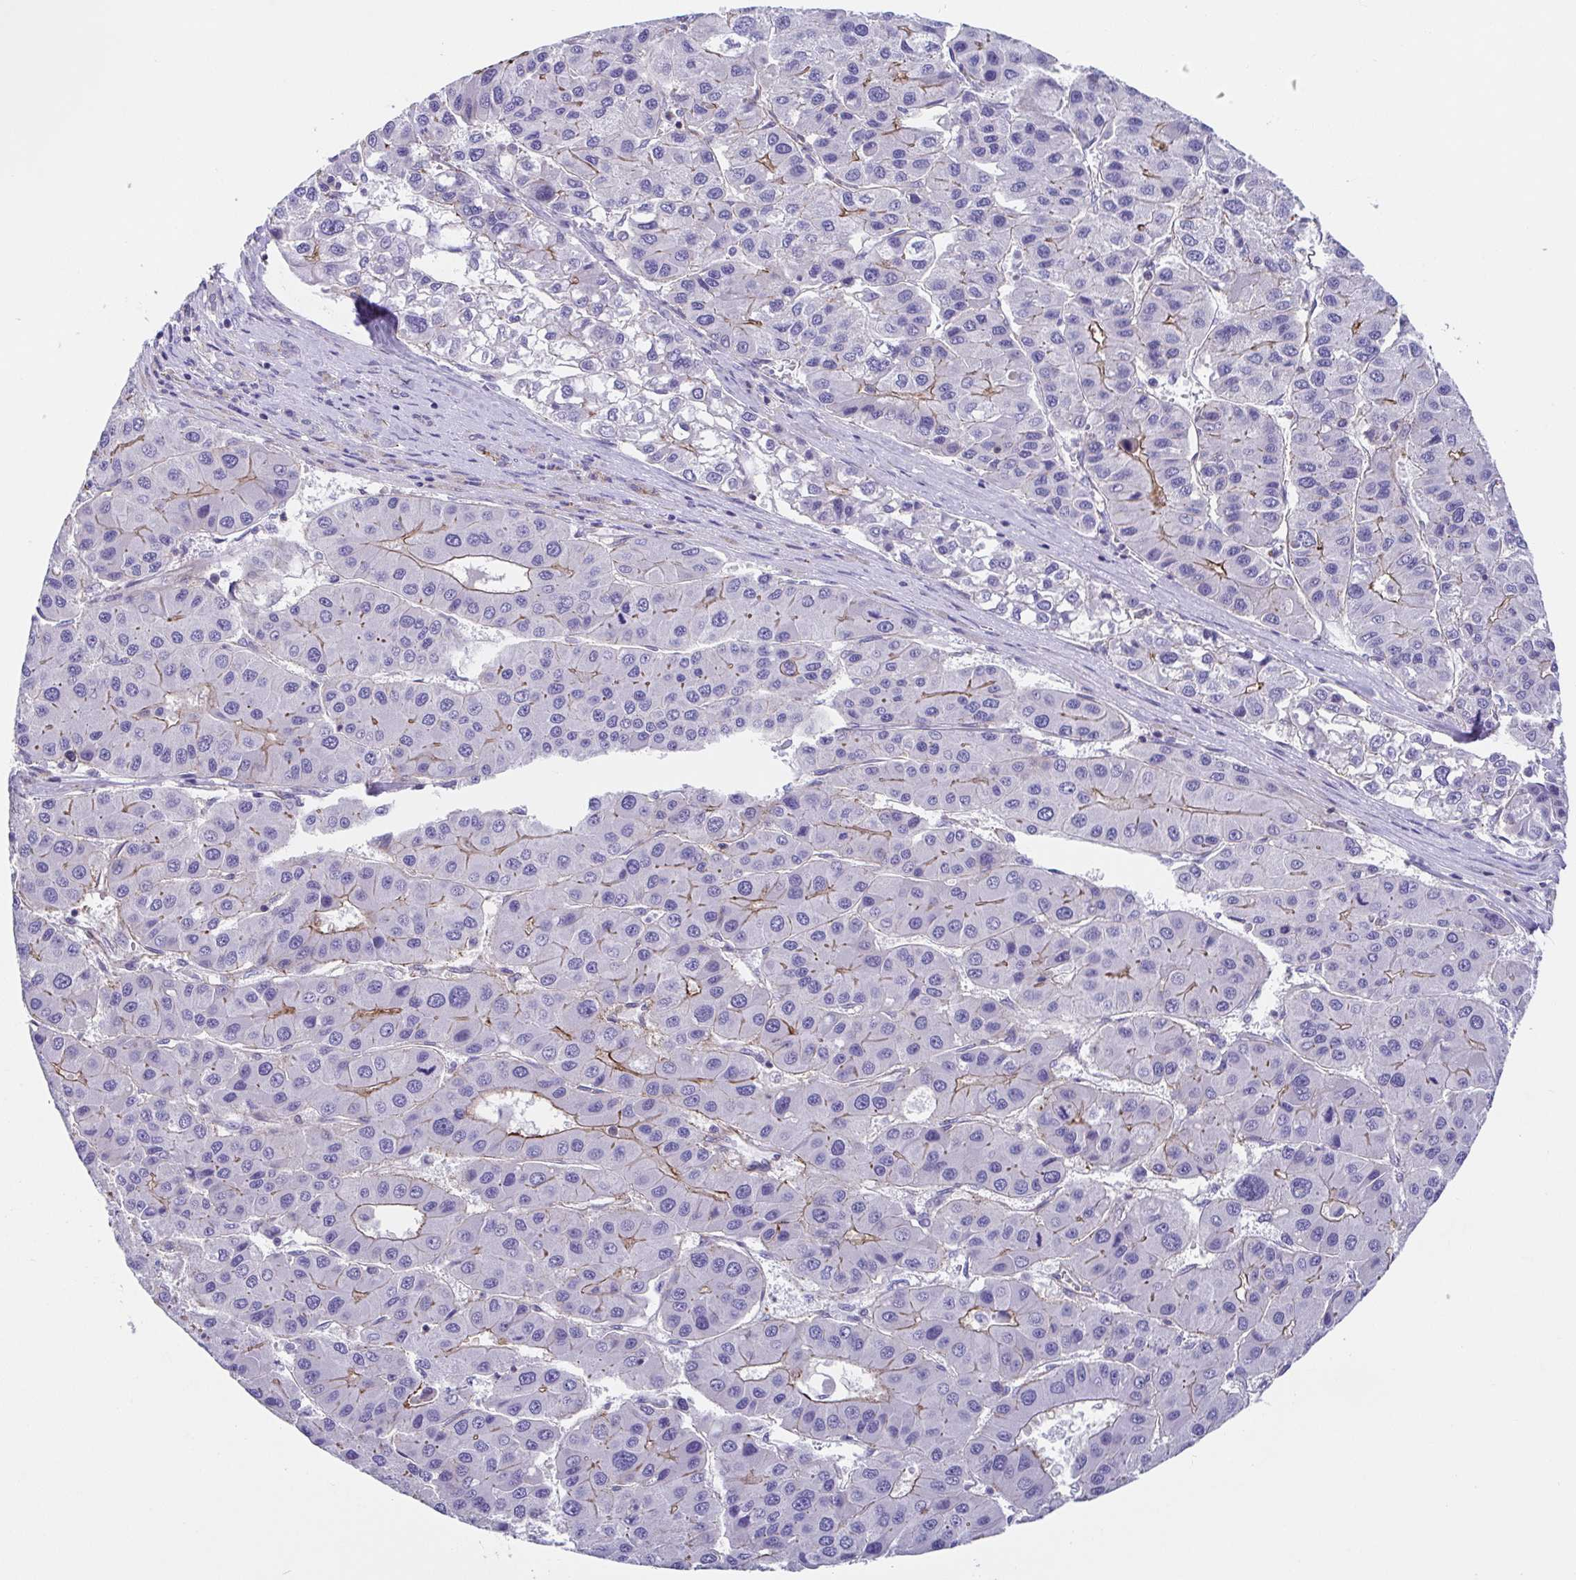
{"staining": {"intensity": "weak", "quantity": "25%-75%", "location": "cytoplasmic/membranous"}, "tissue": "liver cancer", "cell_type": "Tumor cells", "image_type": "cancer", "snomed": [{"axis": "morphology", "description": "Carcinoma, Hepatocellular, NOS"}, {"axis": "topography", "description": "Liver"}], "caption": "Immunohistochemical staining of human hepatocellular carcinoma (liver) reveals weak cytoplasmic/membranous protein staining in about 25%-75% of tumor cells.", "gene": "TRAM2", "patient": {"sex": "male", "age": 73}}